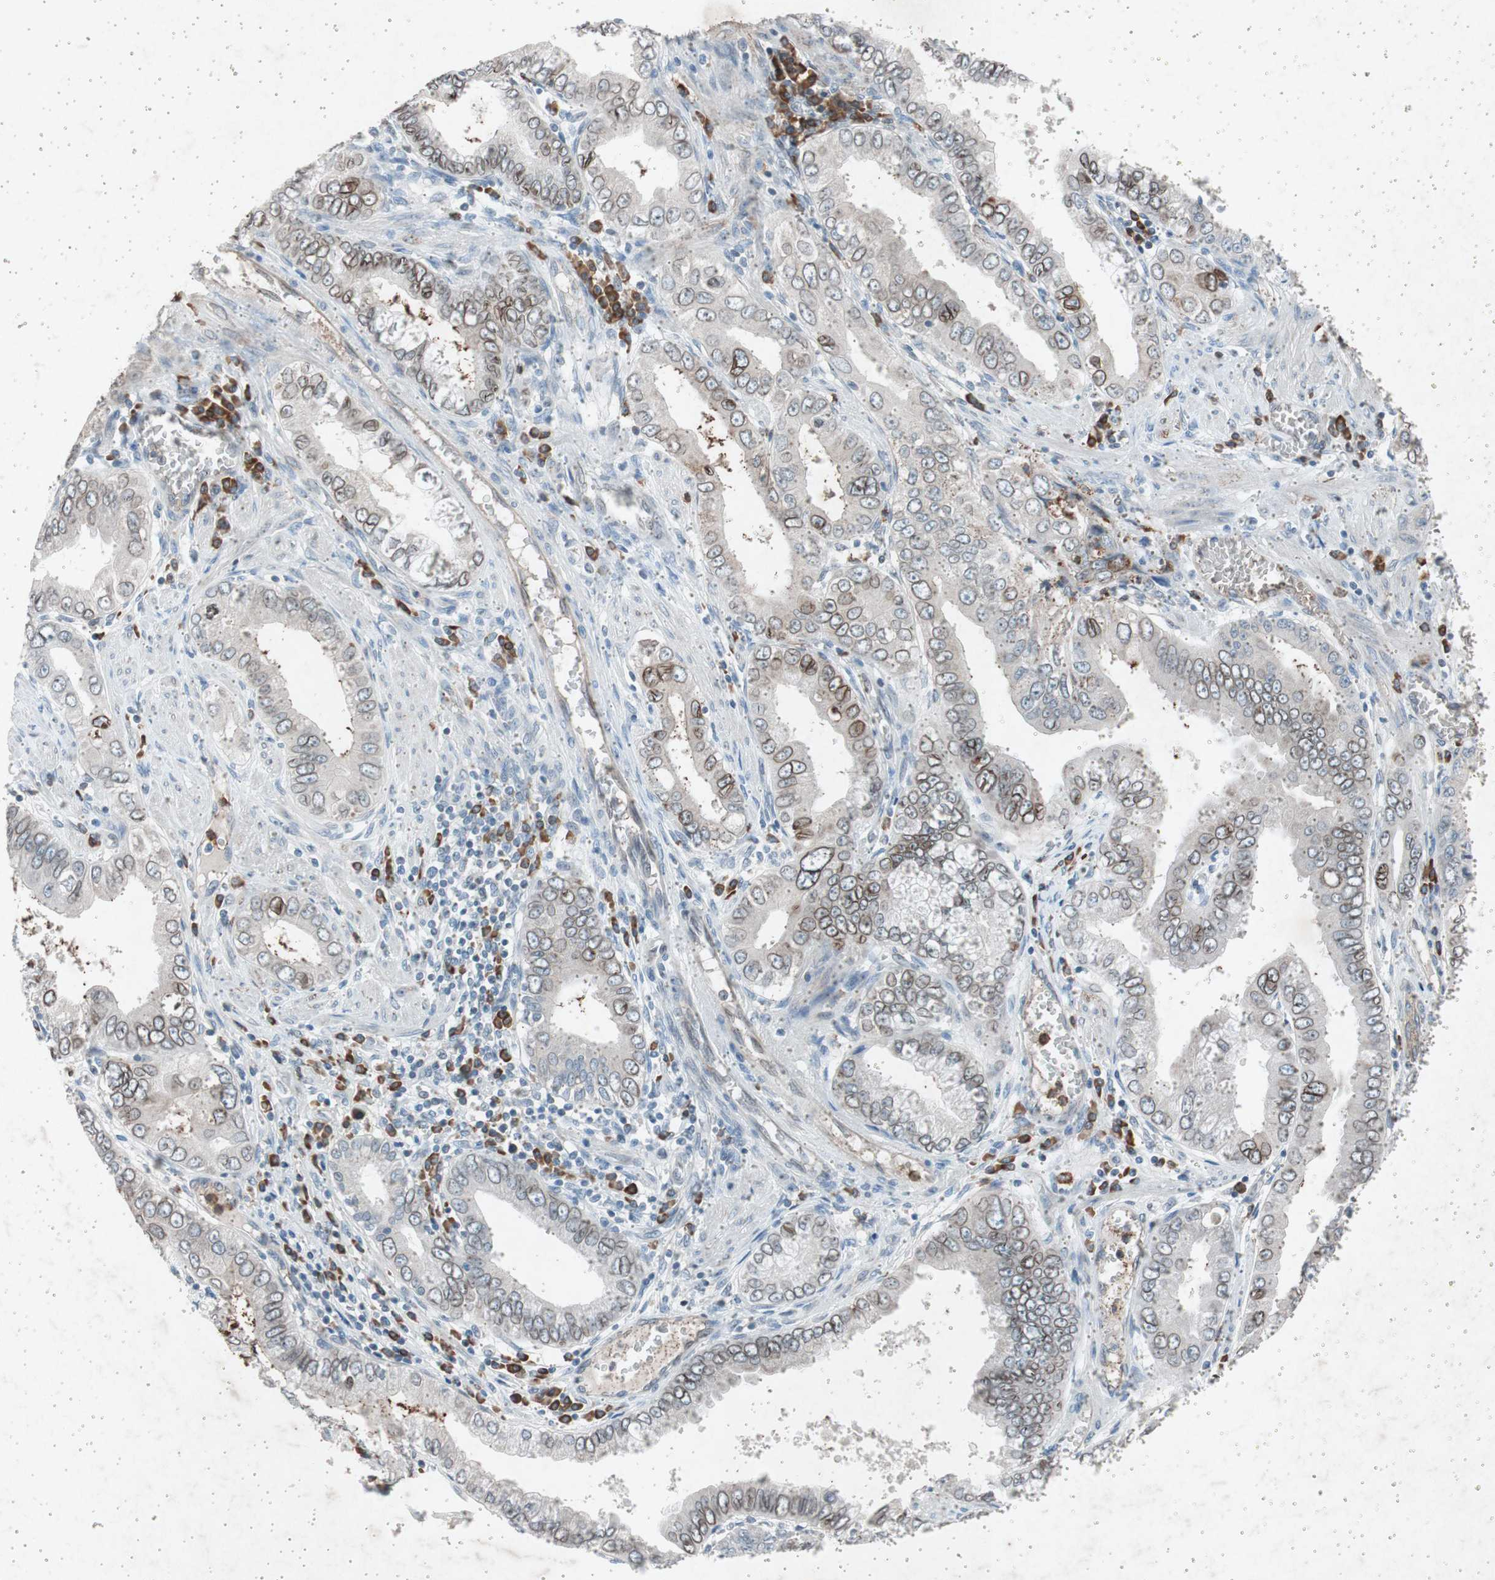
{"staining": {"intensity": "weak", "quantity": "25%-75%", "location": "cytoplasmic/membranous,nuclear"}, "tissue": "pancreatic cancer", "cell_type": "Tumor cells", "image_type": "cancer", "snomed": [{"axis": "morphology", "description": "Normal tissue, NOS"}, {"axis": "topography", "description": "Lymph node"}], "caption": "Pancreatic cancer stained with a protein marker shows weak staining in tumor cells.", "gene": "GRB7", "patient": {"sex": "male", "age": 50}}